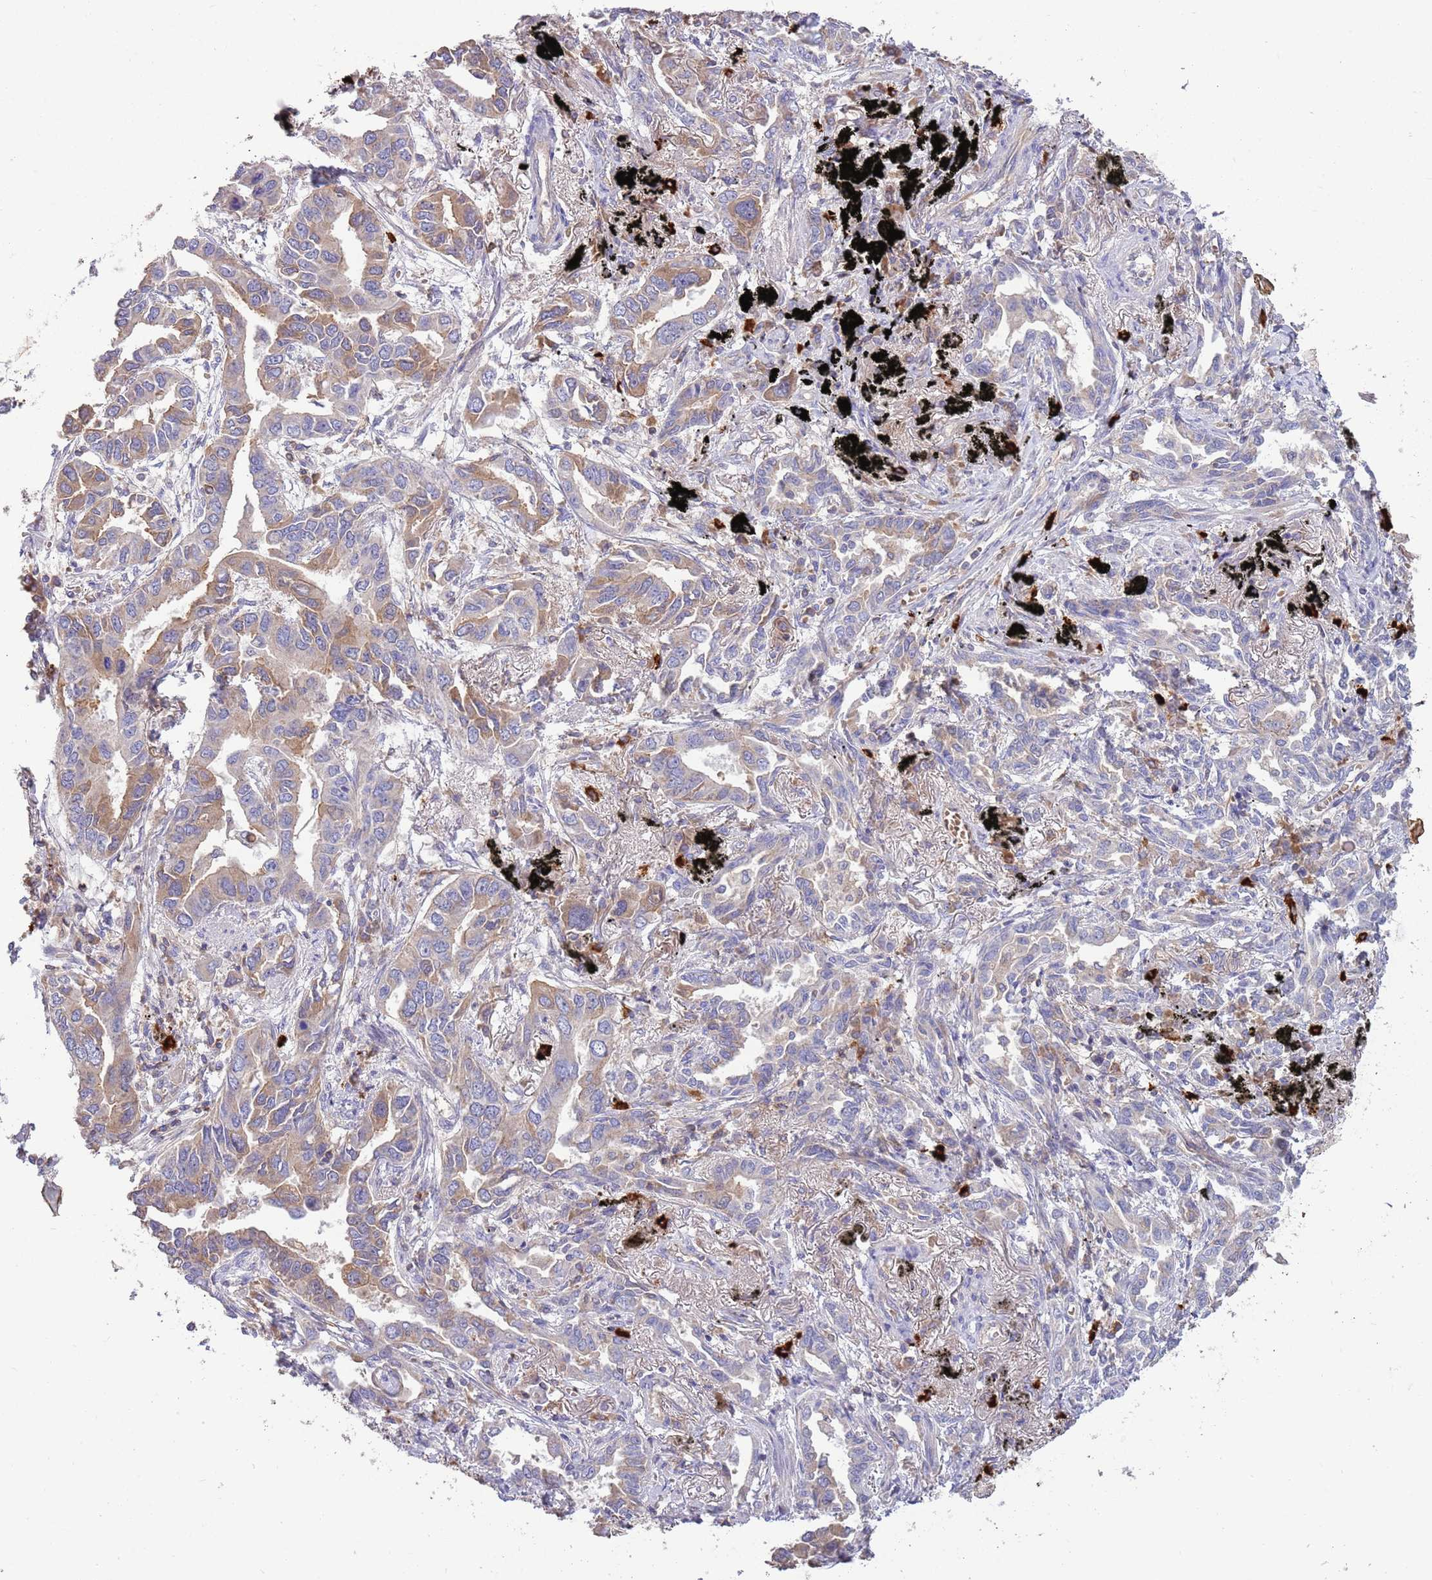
{"staining": {"intensity": "weak", "quantity": ">75%", "location": "cytoplasmic/membranous"}, "tissue": "lung cancer", "cell_type": "Tumor cells", "image_type": "cancer", "snomed": [{"axis": "morphology", "description": "Adenocarcinoma, NOS"}, {"axis": "topography", "description": "Lung"}], "caption": "Tumor cells exhibit weak cytoplasmic/membranous staining in approximately >75% of cells in adenocarcinoma (lung). Using DAB (brown) and hematoxylin (blue) stains, captured at high magnification using brightfield microscopy.", "gene": "TRMO", "patient": {"sex": "male", "age": 67}}